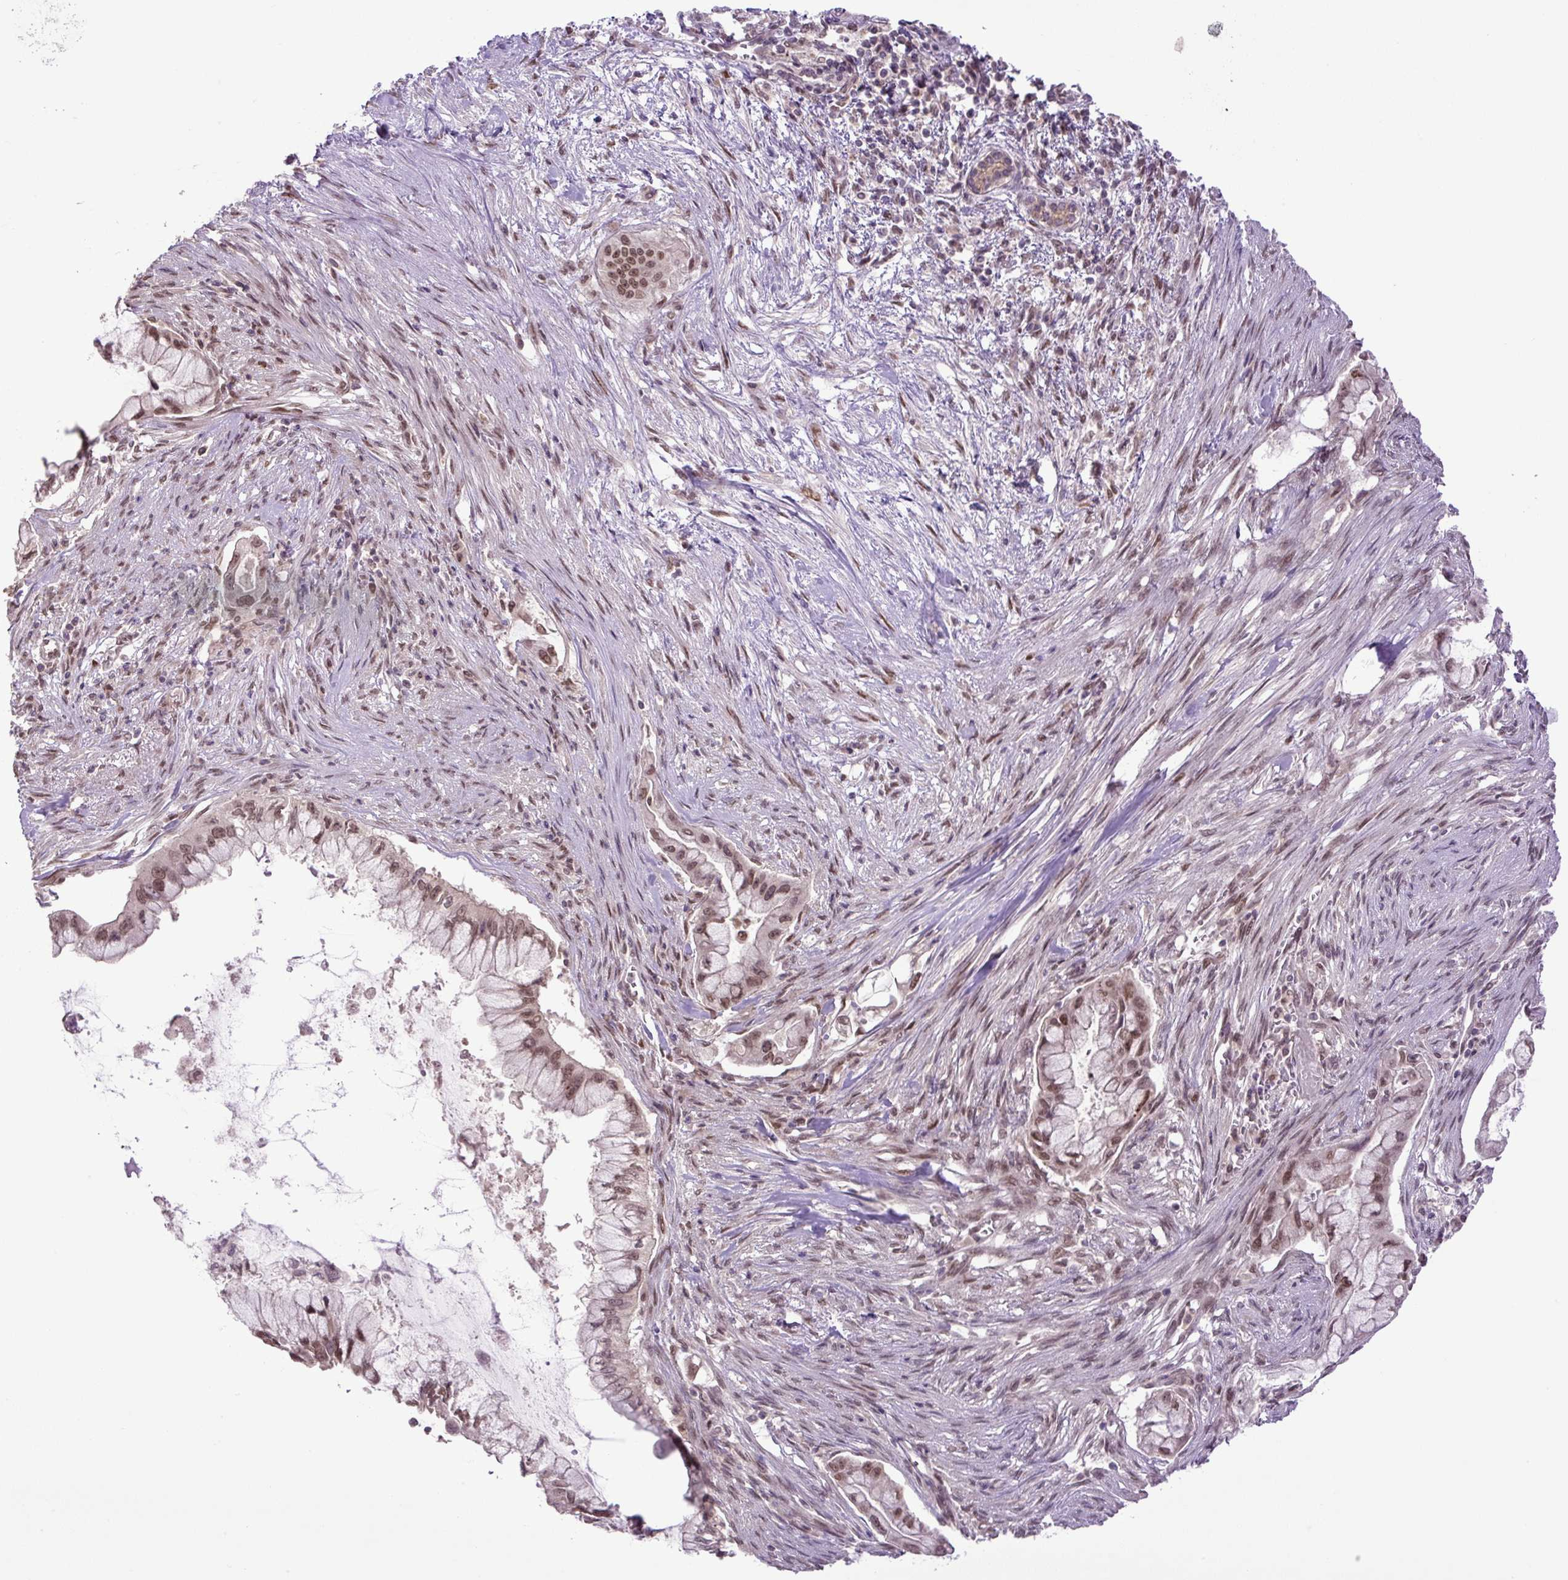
{"staining": {"intensity": "moderate", "quantity": ">75%", "location": "nuclear"}, "tissue": "pancreatic cancer", "cell_type": "Tumor cells", "image_type": "cancer", "snomed": [{"axis": "morphology", "description": "Adenocarcinoma, NOS"}, {"axis": "topography", "description": "Pancreas"}], "caption": "The photomicrograph displays a brown stain indicating the presence of a protein in the nuclear of tumor cells in pancreatic cancer (adenocarcinoma). The protein is shown in brown color, while the nuclei are stained blue.", "gene": "KPNA1", "patient": {"sex": "male", "age": 48}}